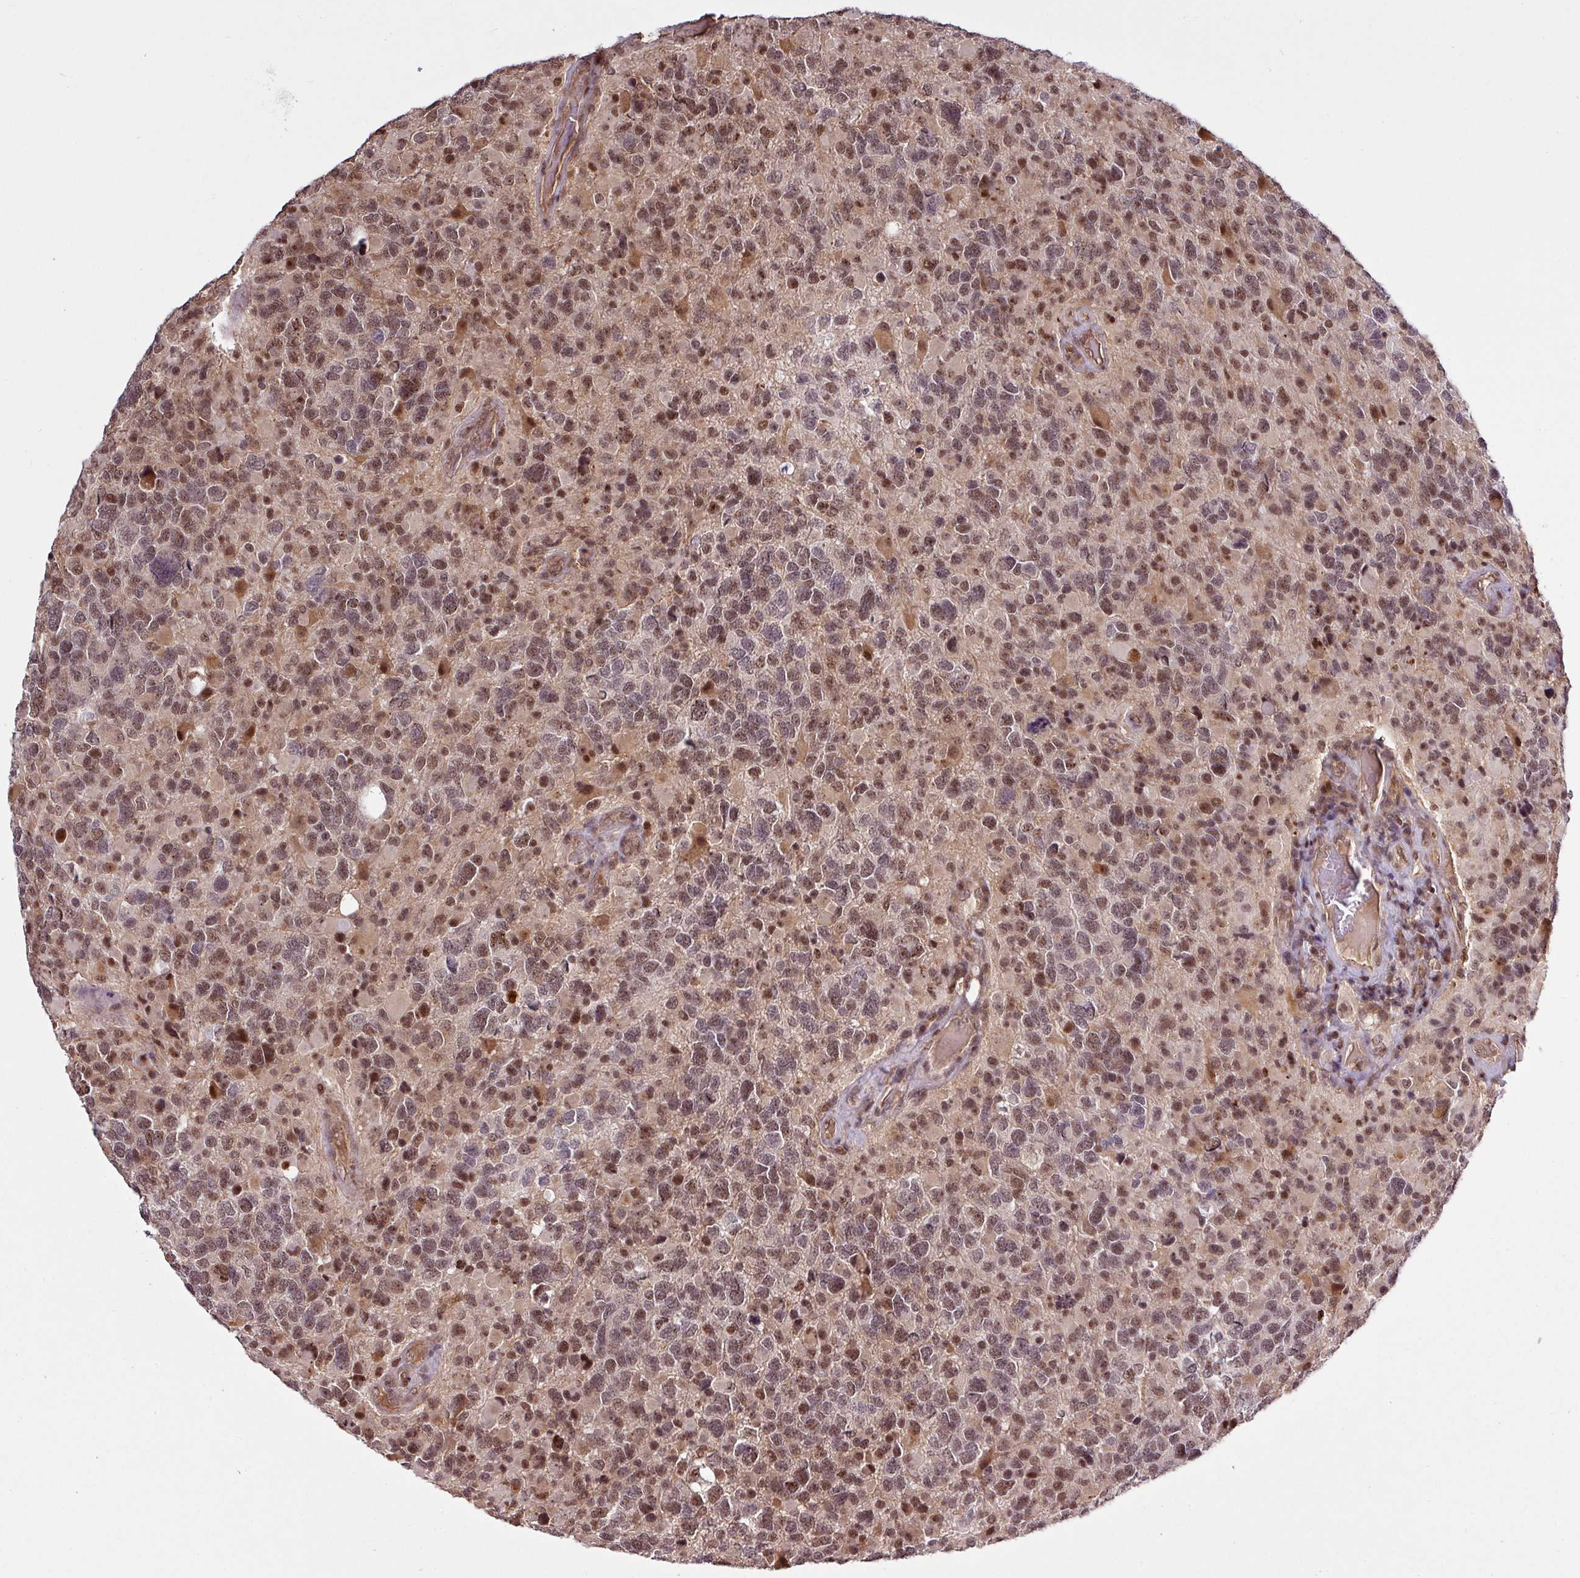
{"staining": {"intensity": "moderate", "quantity": ">75%", "location": "cytoplasmic/membranous,nuclear"}, "tissue": "glioma", "cell_type": "Tumor cells", "image_type": "cancer", "snomed": [{"axis": "morphology", "description": "Glioma, malignant, High grade"}, {"axis": "topography", "description": "Brain"}], "caption": "This photomicrograph demonstrates IHC staining of glioma, with medium moderate cytoplasmic/membranous and nuclear staining in about >75% of tumor cells.", "gene": "ITPKC", "patient": {"sex": "female", "age": 40}}